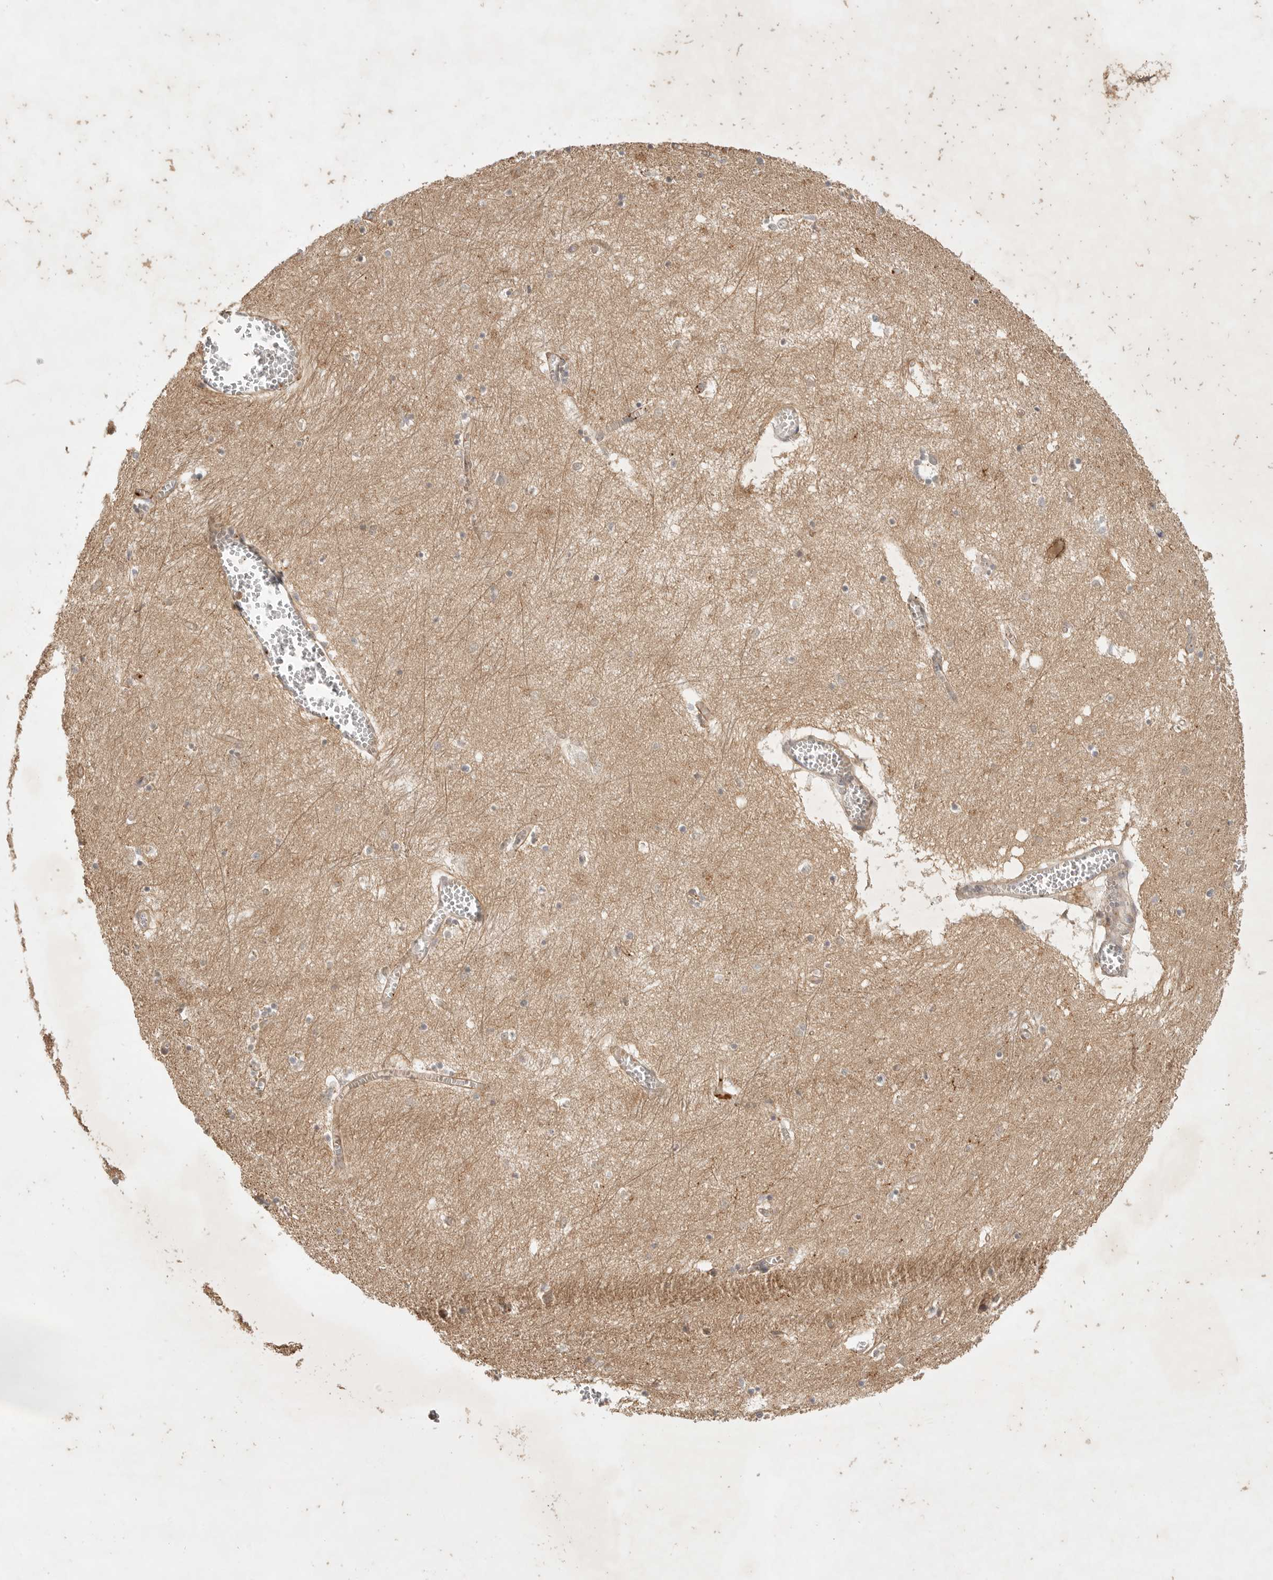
{"staining": {"intensity": "weak", "quantity": "<25%", "location": "cytoplasmic/membranous"}, "tissue": "hippocampus", "cell_type": "Glial cells", "image_type": "normal", "snomed": [{"axis": "morphology", "description": "Normal tissue, NOS"}, {"axis": "topography", "description": "Hippocampus"}], "caption": "IHC of benign human hippocampus reveals no expression in glial cells. The staining is performed using DAB (3,3'-diaminobenzidine) brown chromogen with nuclei counter-stained in using hematoxylin.", "gene": "ZNF232", "patient": {"sex": "male", "age": 70}}